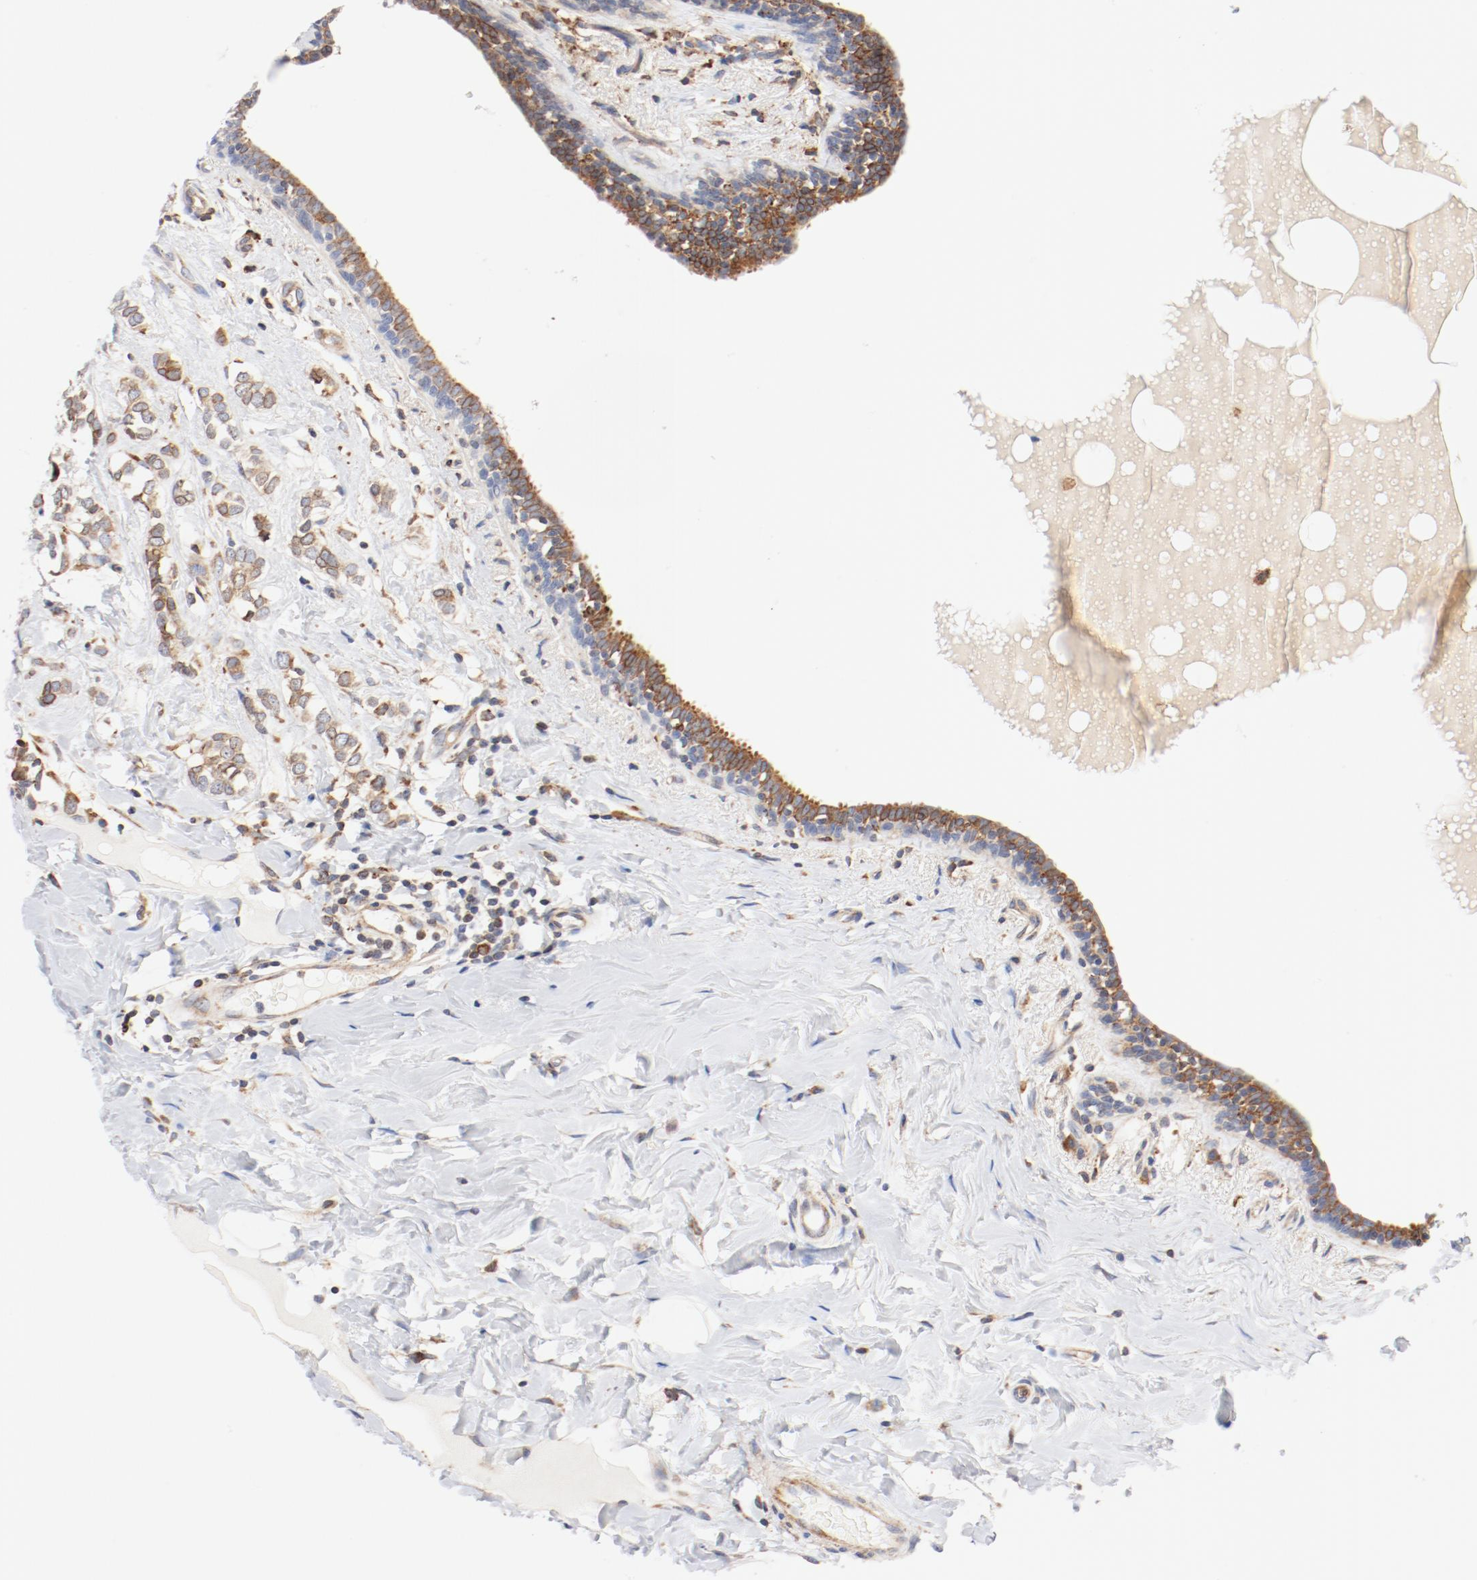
{"staining": {"intensity": "moderate", "quantity": ">75%", "location": "cytoplasmic/membranous"}, "tissue": "breast cancer", "cell_type": "Tumor cells", "image_type": "cancer", "snomed": [{"axis": "morphology", "description": "Normal tissue, NOS"}, {"axis": "morphology", "description": "Lobular carcinoma"}, {"axis": "topography", "description": "Breast"}], "caption": "A brown stain shows moderate cytoplasmic/membranous positivity of a protein in breast cancer (lobular carcinoma) tumor cells.", "gene": "PDPK1", "patient": {"sex": "female", "age": 47}}